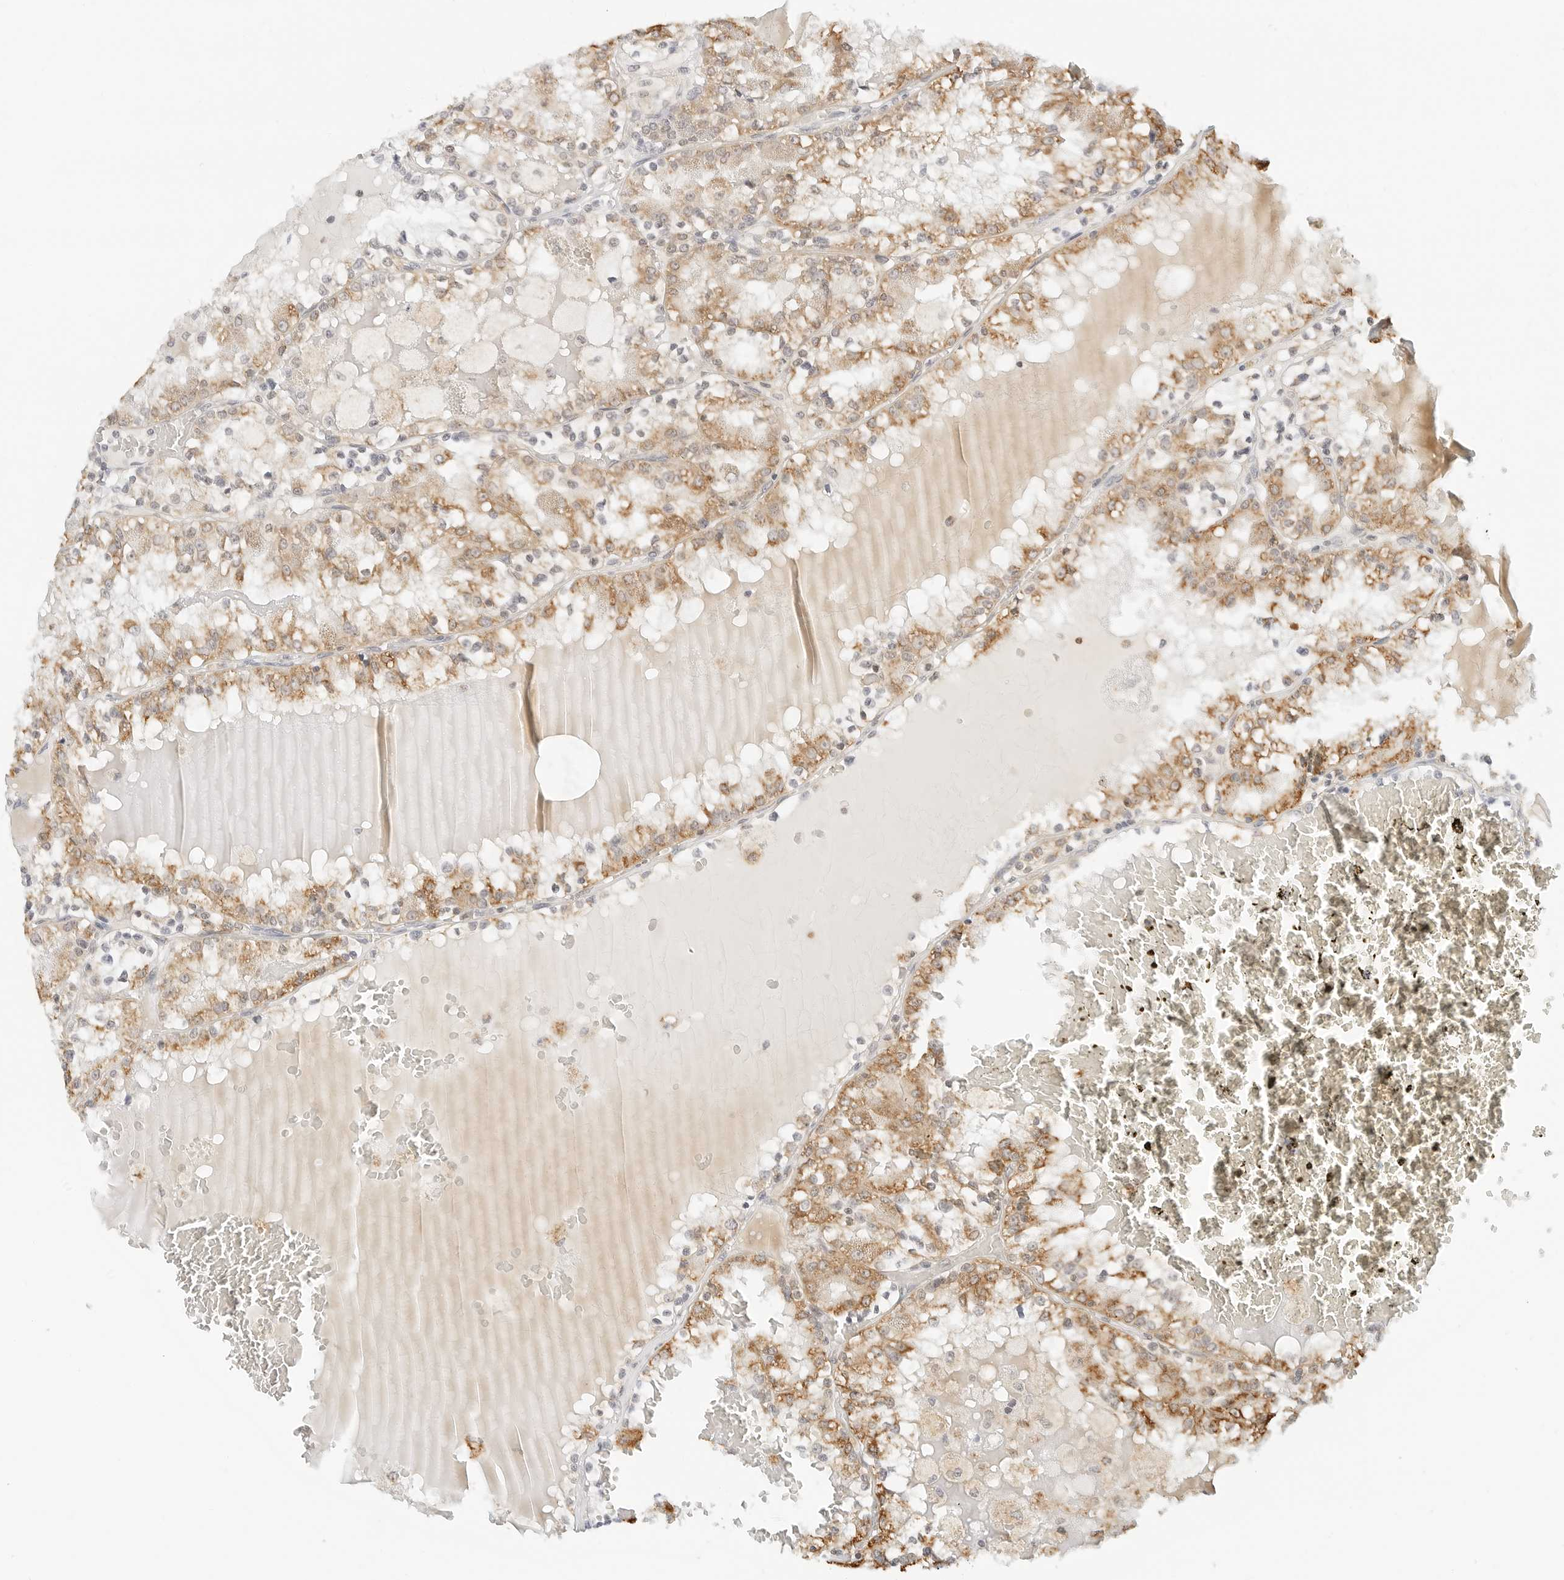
{"staining": {"intensity": "moderate", "quantity": ">75%", "location": "cytoplasmic/membranous"}, "tissue": "renal cancer", "cell_type": "Tumor cells", "image_type": "cancer", "snomed": [{"axis": "morphology", "description": "Adenocarcinoma, NOS"}, {"axis": "topography", "description": "Kidney"}], "caption": "Adenocarcinoma (renal) tissue reveals moderate cytoplasmic/membranous positivity in about >75% of tumor cells Using DAB (brown) and hematoxylin (blue) stains, captured at high magnification using brightfield microscopy.", "gene": "ATL1", "patient": {"sex": "female", "age": 56}}